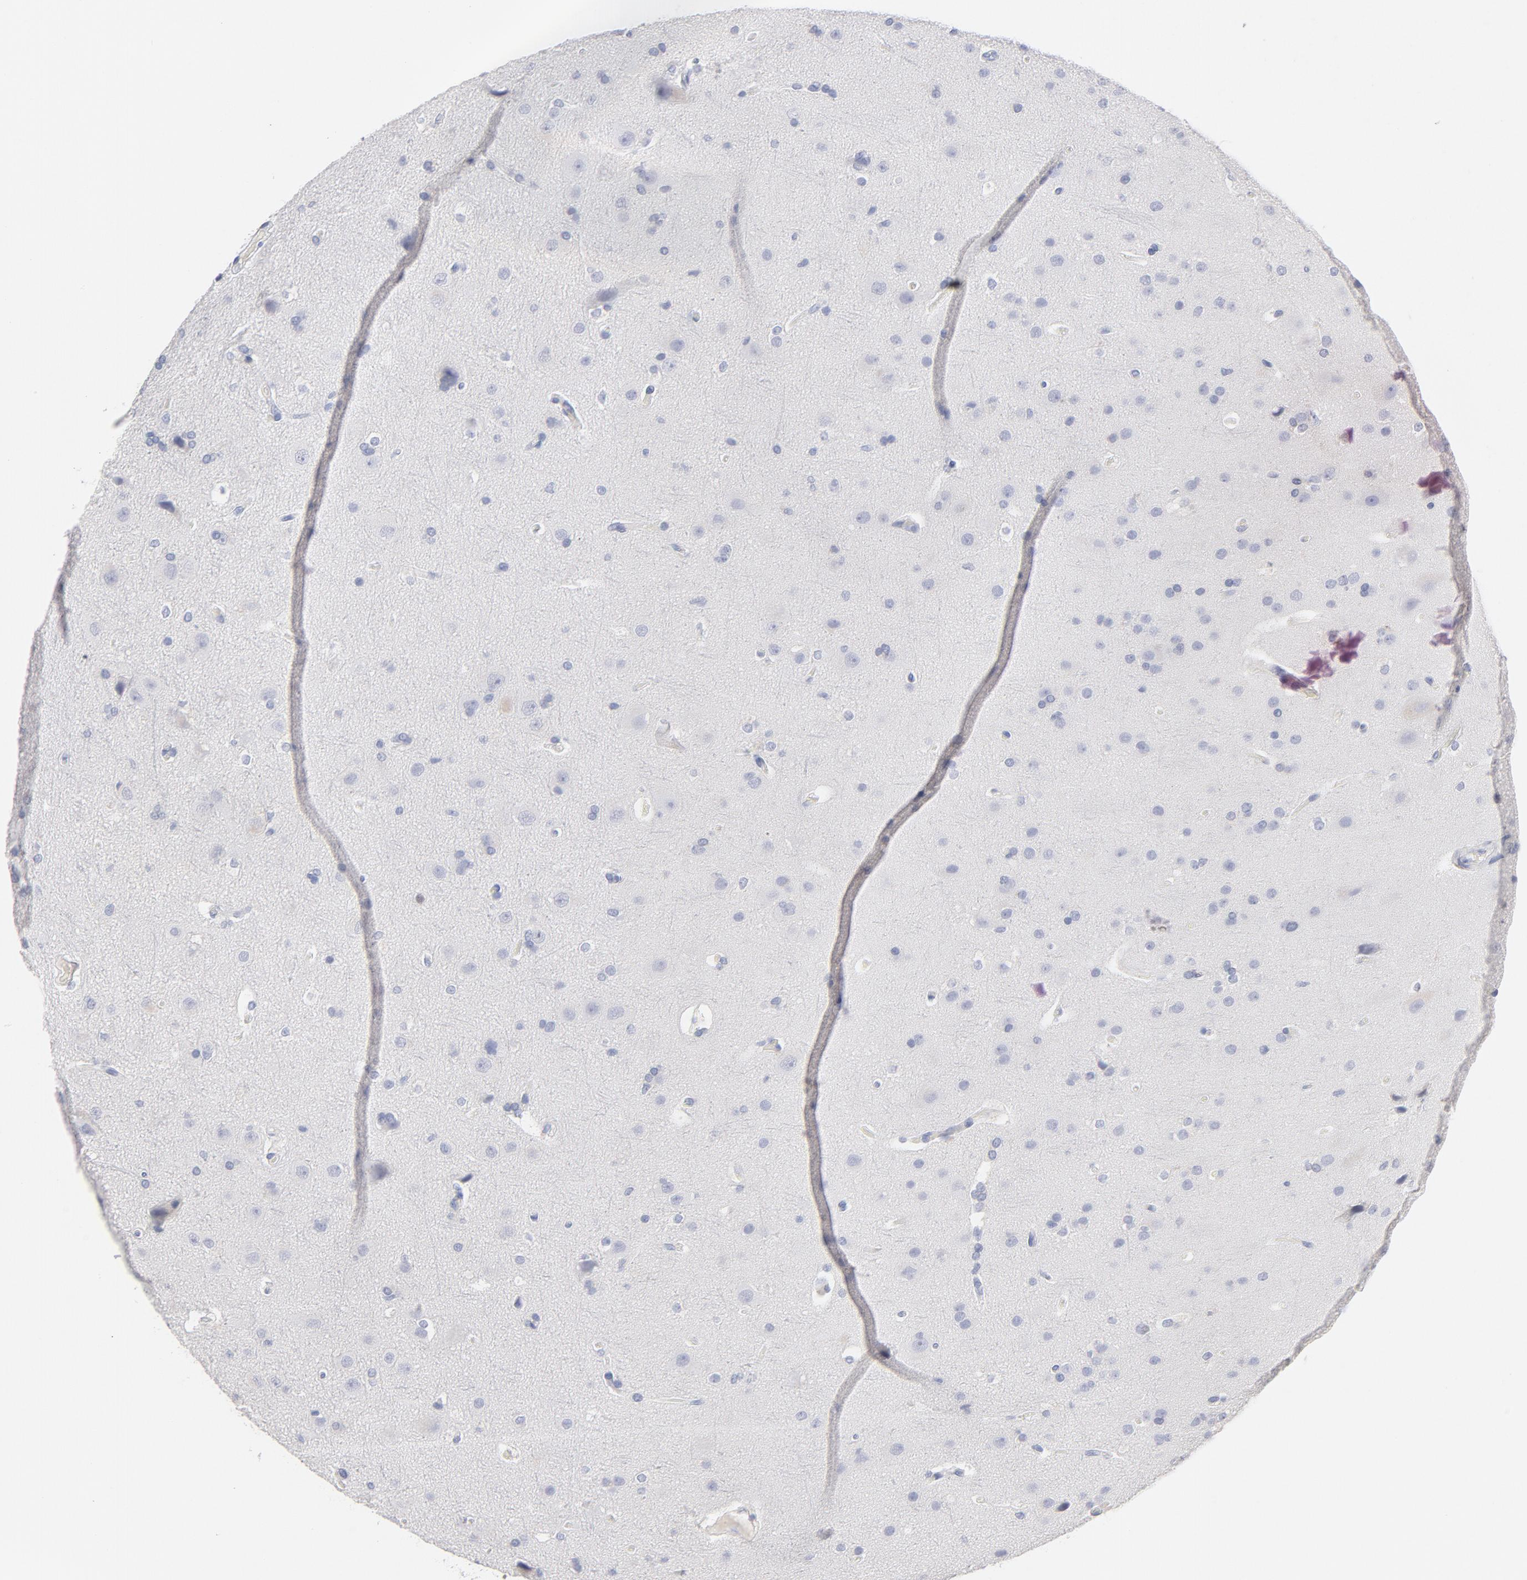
{"staining": {"intensity": "negative", "quantity": "none", "location": "none"}, "tissue": "glioma", "cell_type": "Tumor cells", "image_type": "cancer", "snomed": [{"axis": "morphology", "description": "Glioma, malignant, Low grade"}, {"axis": "topography", "description": "Cerebral cortex"}], "caption": "This is a photomicrograph of immunohistochemistry staining of glioma, which shows no expression in tumor cells.", "gene": "MCM7", "patient": {"sex": "female", "age": 47}}